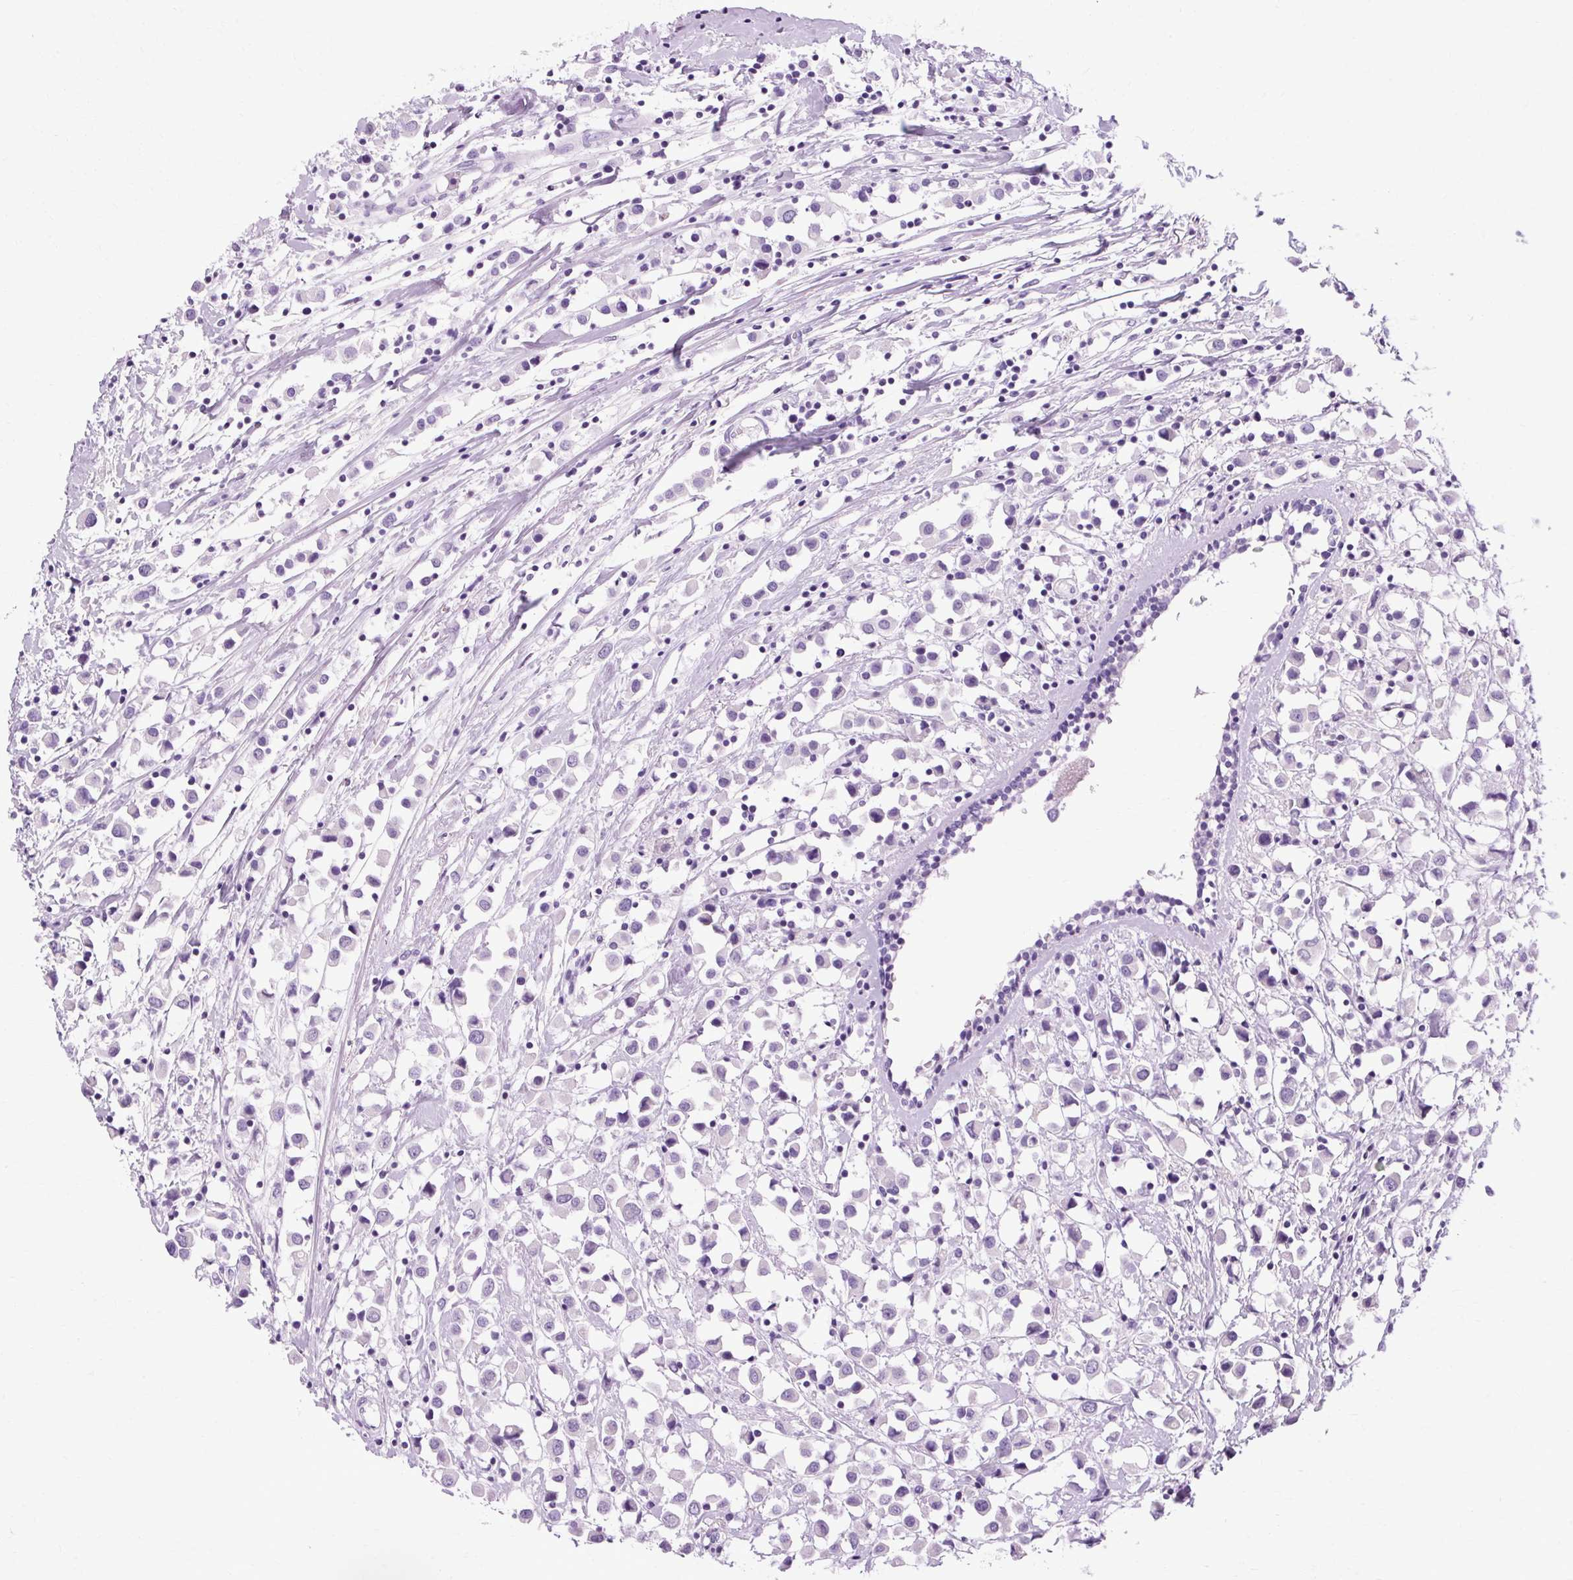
{"staining": {"intensity": "negative", "quantity": "none", "location": "none"}, "tissue": "breast cancer", "cell_type": "Tumor cells", "image_type": "cancer", "snomed": [{"axis": "morphology", "description": "Duct carcinoma"}, {"axis": "topography", "description": "Breast"}], "caption": "Immunohistochemistry histopathology image of neoplastic tissue: breast invasive ductal carcinoma stained with DAB (3,3'-diaminobenzidine) reveals no significant protein positivity in tumor cells.", "gene": "B3GNT4", "patient": {"sex": "female", "age": 61}}